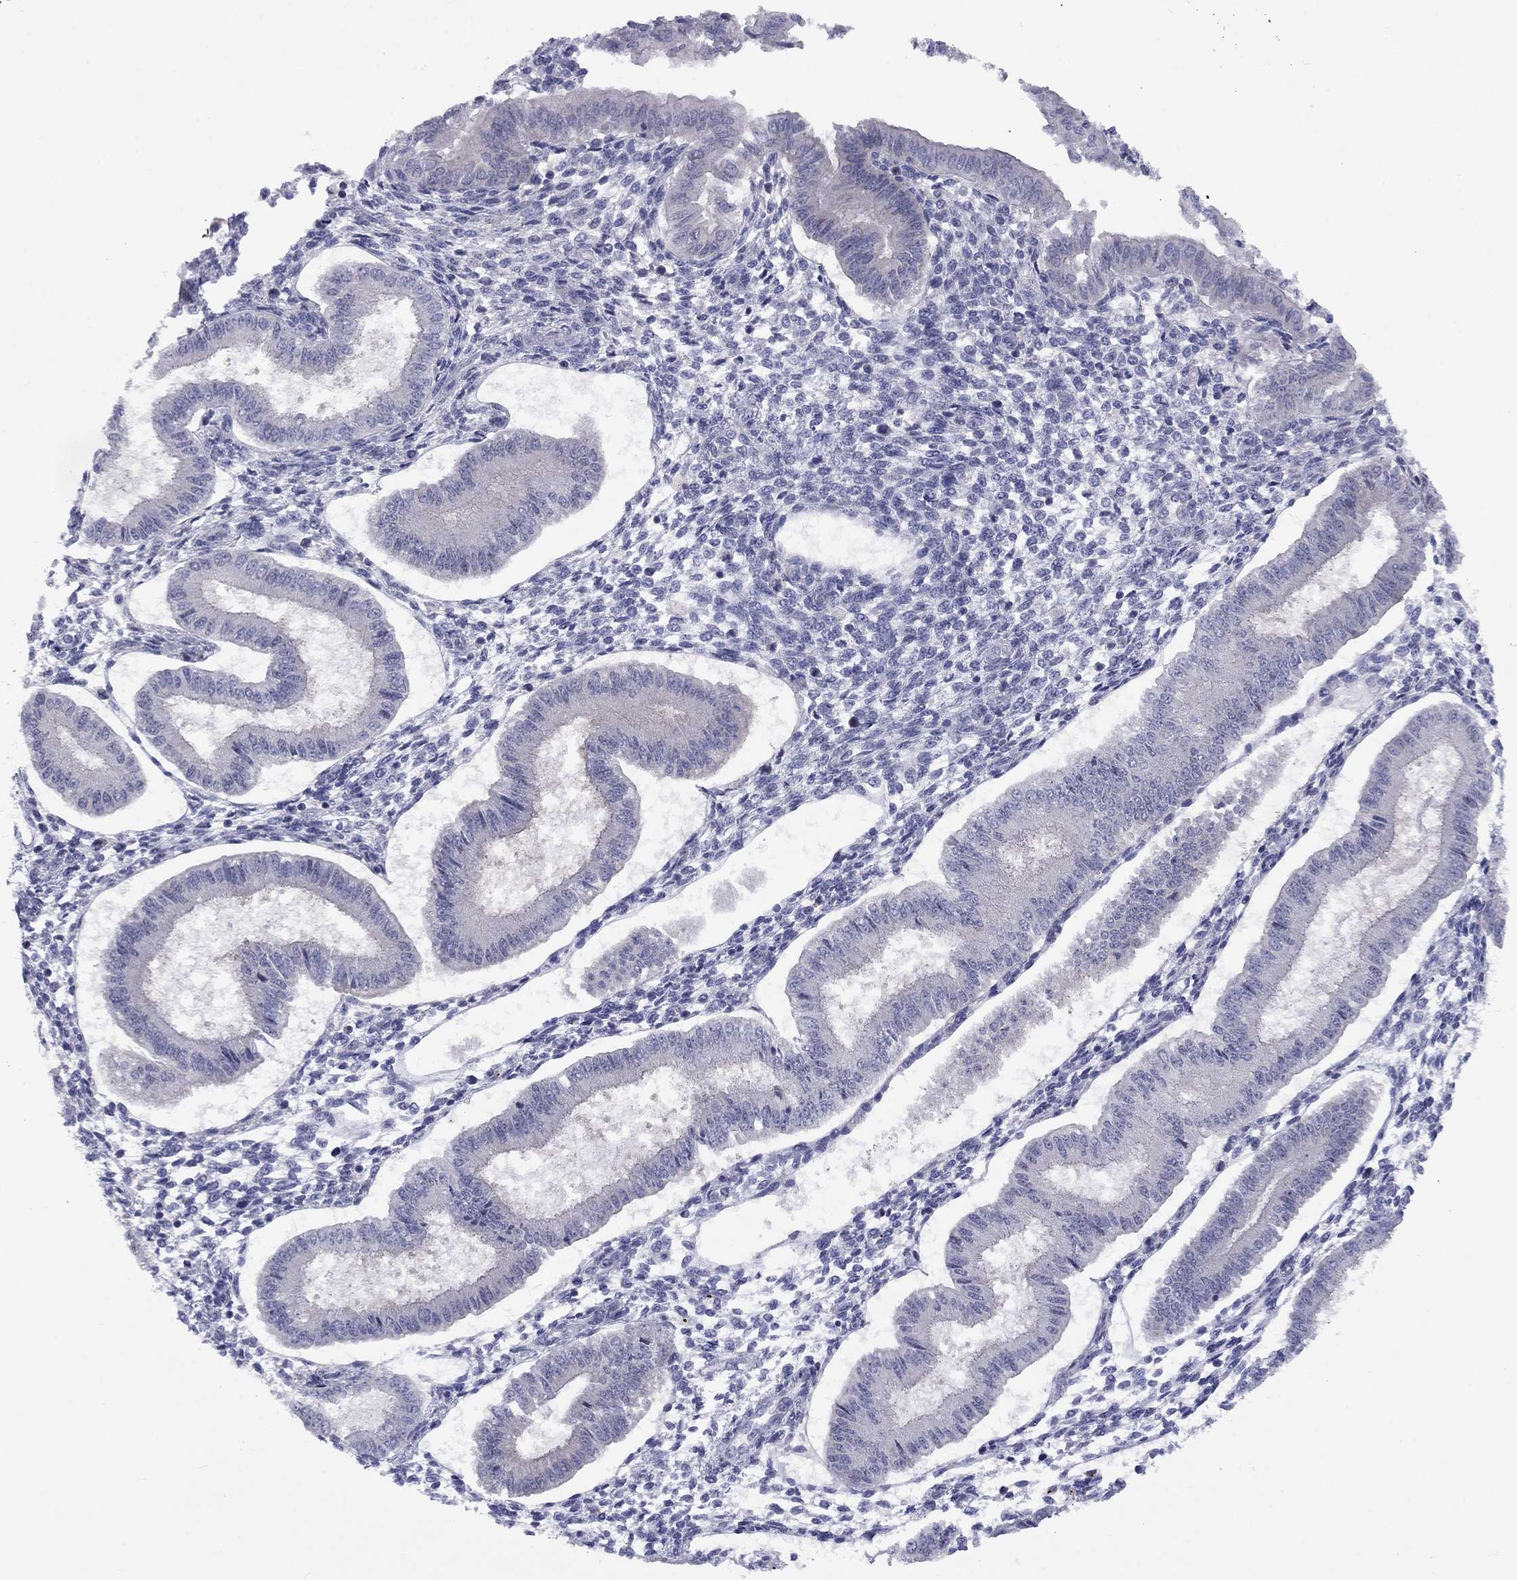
{"staining": {"intensity": "negative", "quantity": "none", "location": "none"}, "tissue": "endometrium", "cell_type": "Cells in endometrial stroma", "image_type": "normal", "snomed": [{"axis": "morphology", "description": "Normal tissue, NOS"}, {"axis": "topography", "description": "Endometrium"}], "caption": "The immunohistochemistry (IHC) image has no significant staining in cells in endometrial stroma of endometrium. (DAB immunohistochemistry (IHC), high magnification).", "gene": "CACNA1A", "patient": {"sex": "female", "age": 43}}